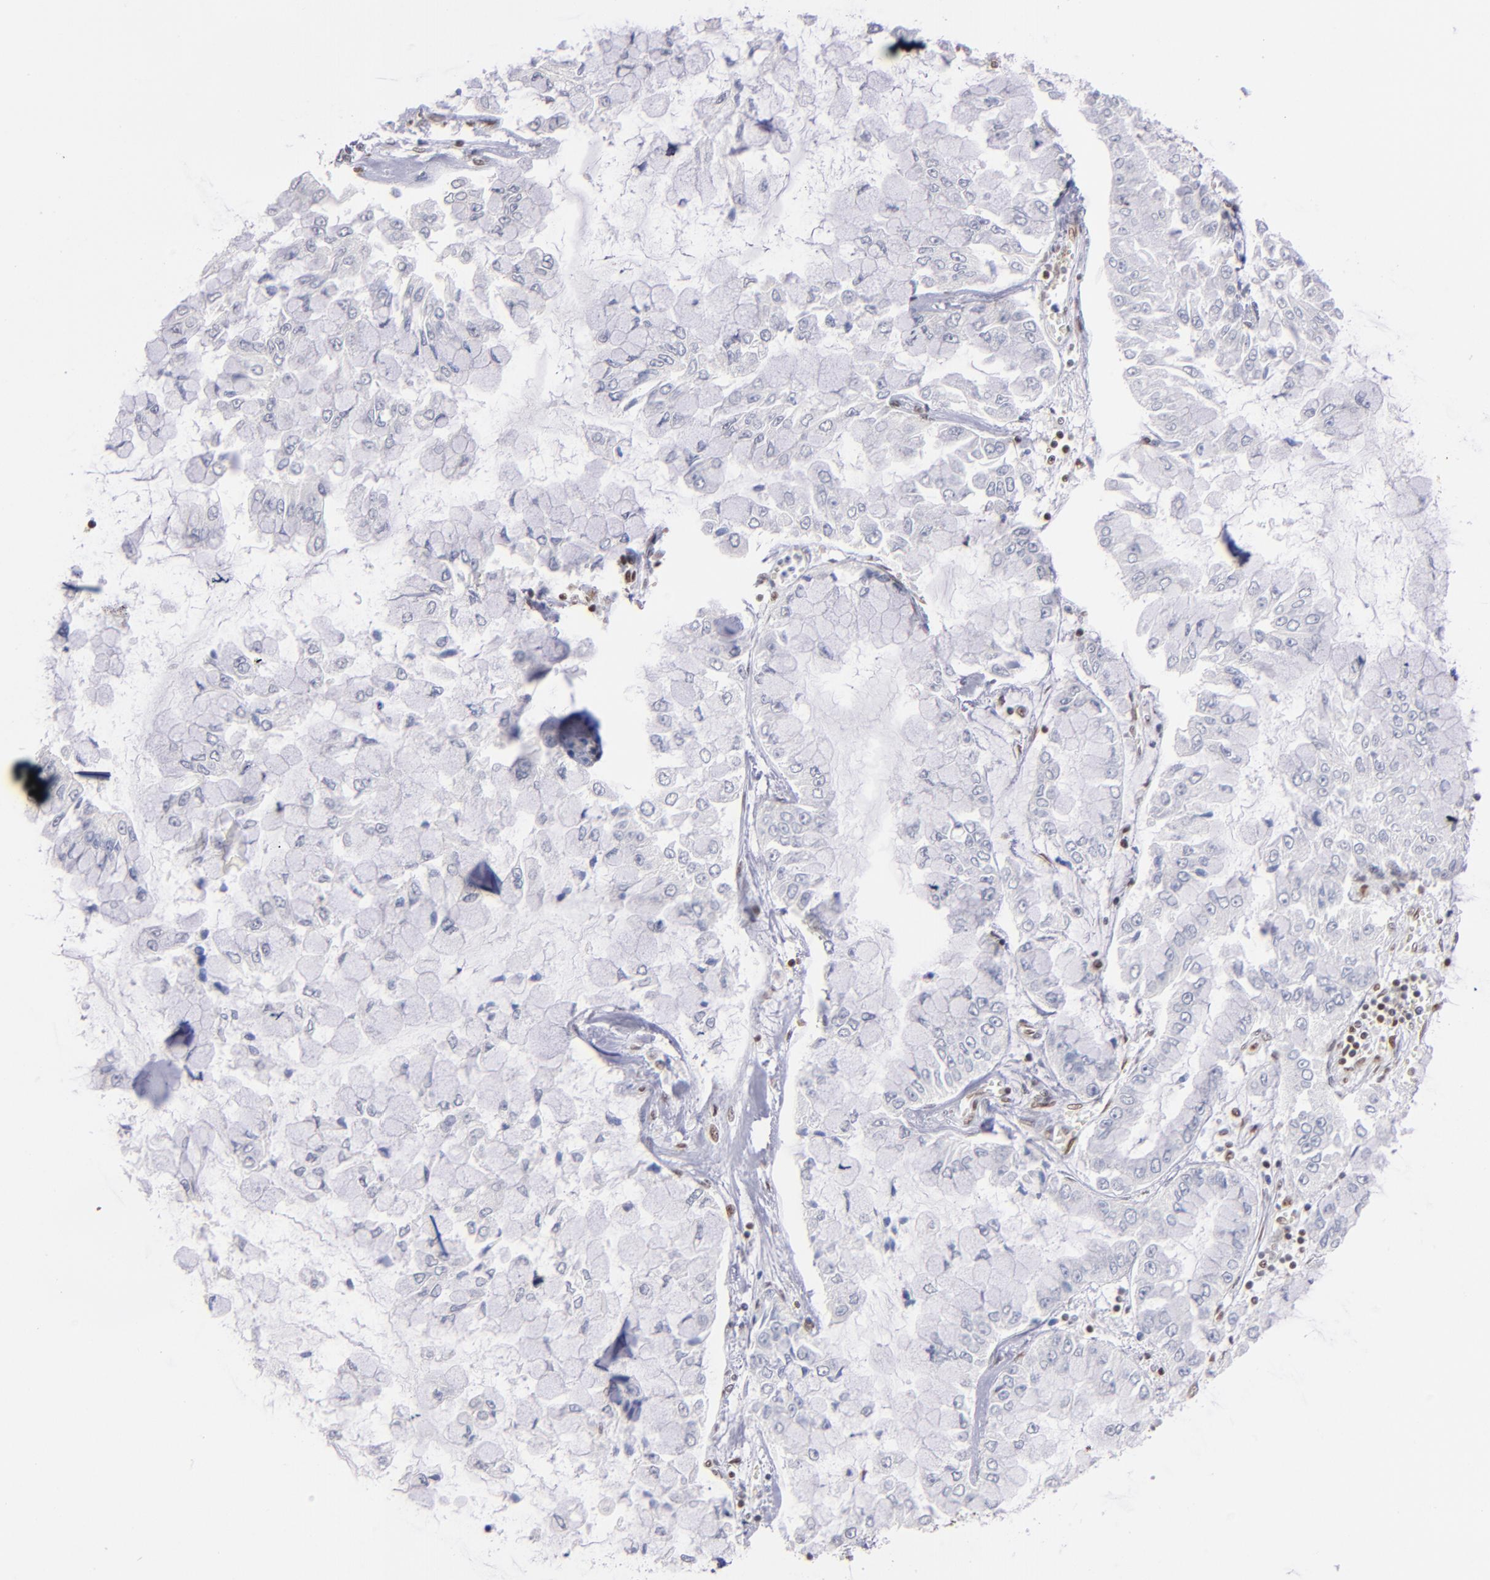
{"staining": {"intensity": "negative", "quantity": "none", "location": "none"}, "tissue": "liver cancer", "cell_type": "Tumor cells", "image_type": "cancer", "snomed": [{"axis": "morphology", "description": "Cholangiocarcinoma"}, {"axis": "topography", "description": "Liver"}], "caption": "Protein analysis of liver cancer reveals no significant positivity in tumor cells.", "gene": "IFI16", "patient": {"sex": "female", "age": 79}}